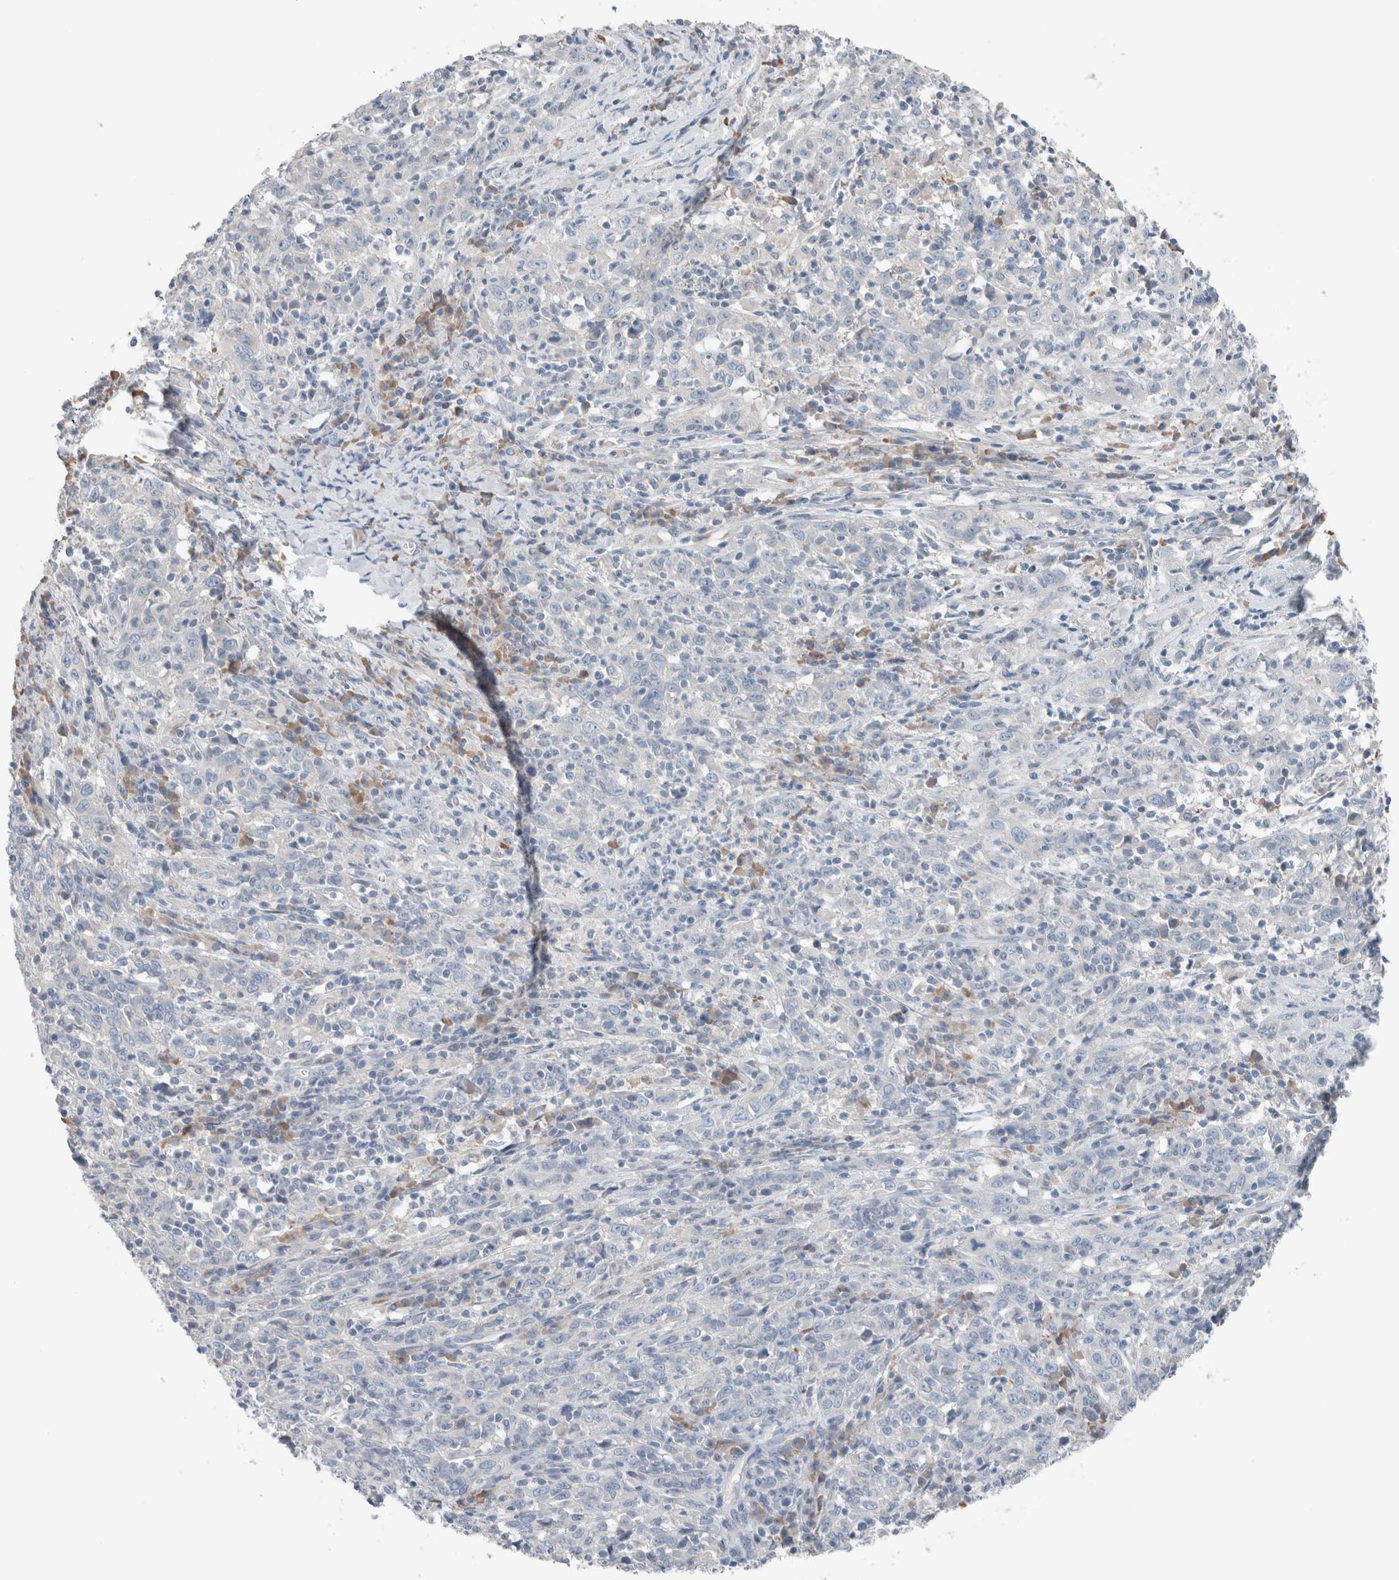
{"staining": {"intensity": "negative", "quantity": "none", "location": "none"}, "tissue": "cervical cancer", "cell_type": "Tumor cells", "image_type": "cancer", "snomed": [{"axis": "morphology", "description": "Squamous cell carcinoma, NOS"}, {"axis": "topography", "description": "Cervix"}], "caption": "Immunohistochemistry photomicrograph of neoplastic tissue: cervical squamous cell carcinoma stained with DAB (3,3'-diaminobenzidine) displays no significant protein expression in tumor cells.", "gene": "DUOX1", "patient": {"sex": "female", "age": 46}}